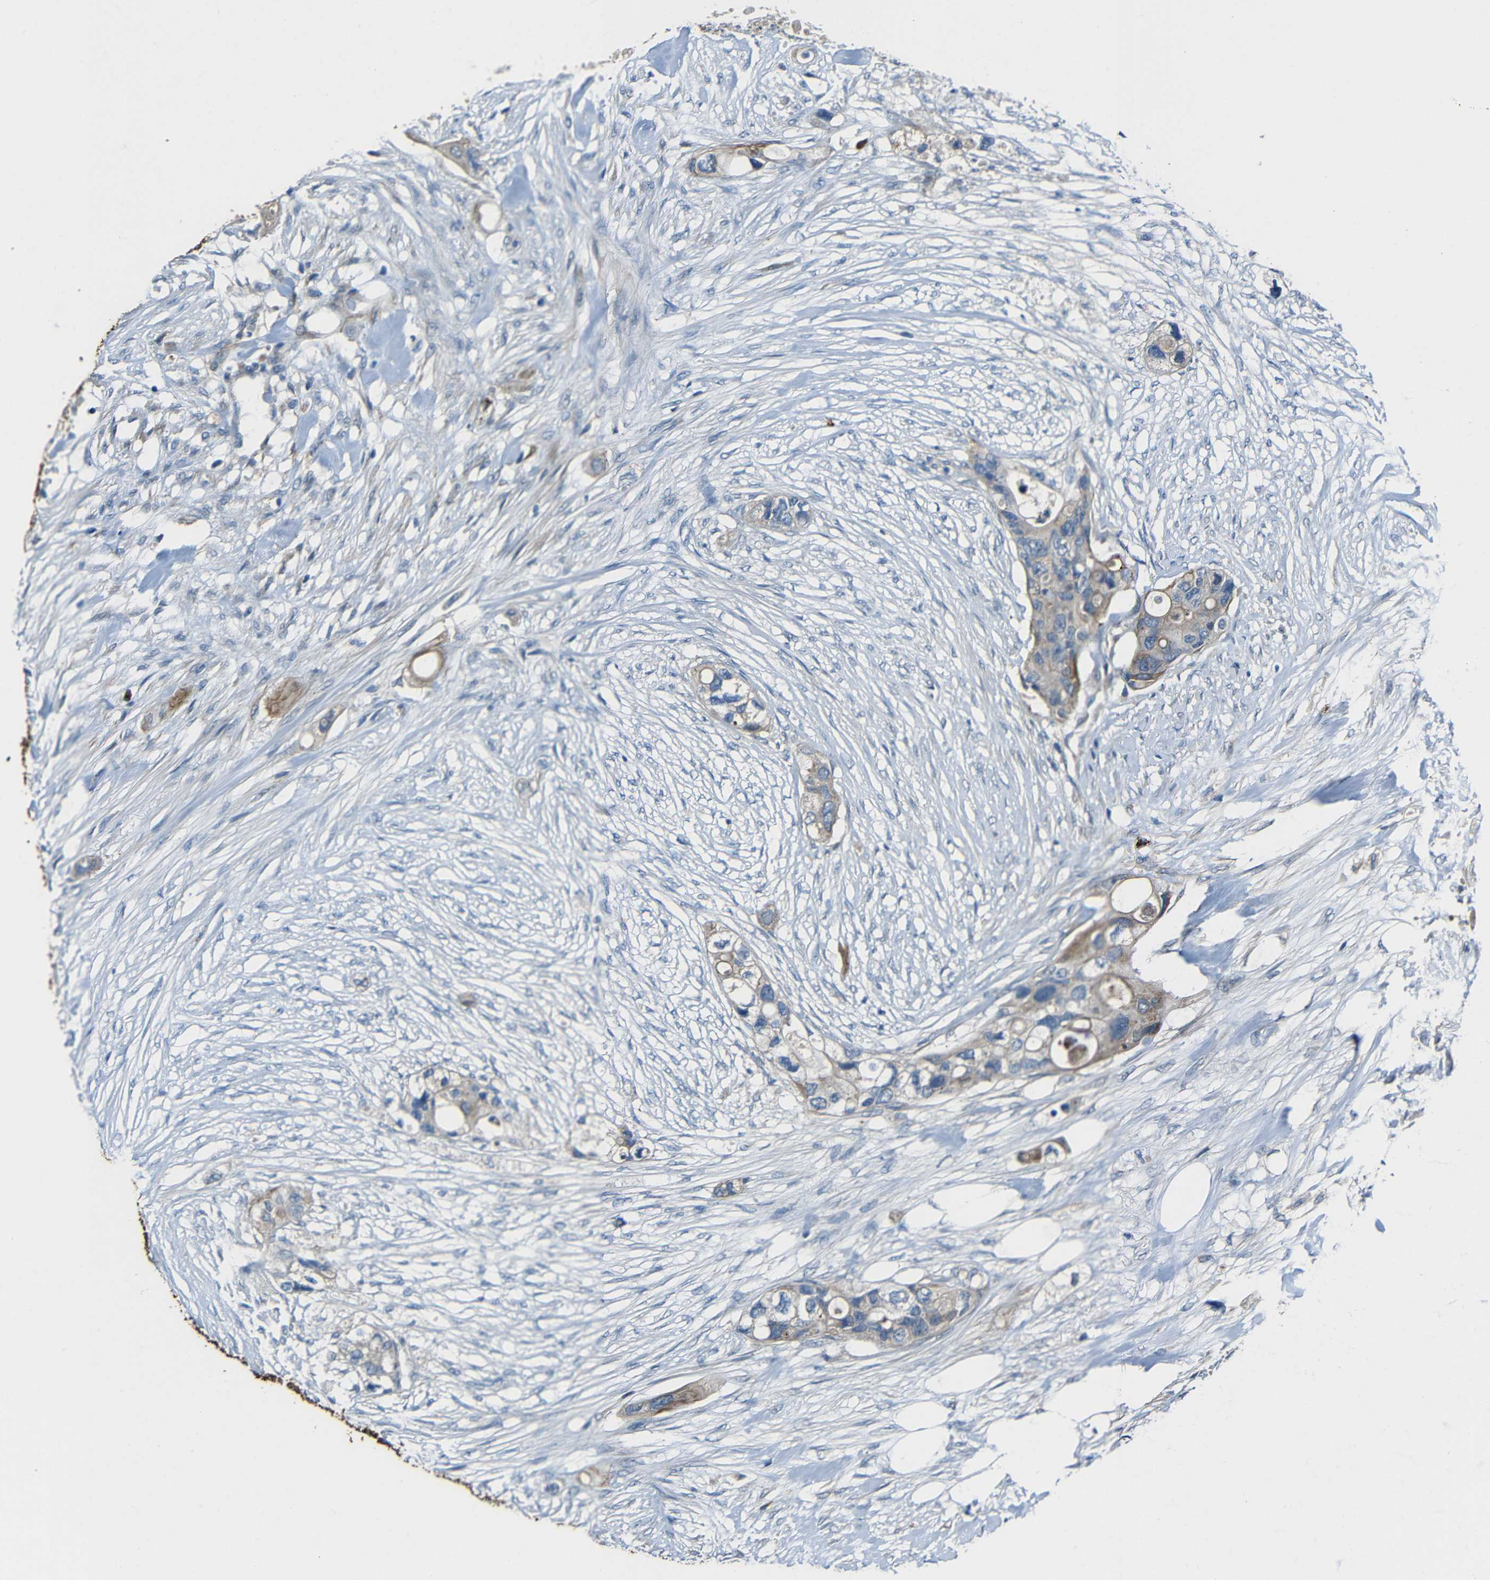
{"staining": {"intensity": "weak", "quantity": ">75%", "location": "cytoplasmic/membranous"}, "tissue": "colorectal cancer", "cell_type": "Tumor cells", "image_type": "cancer", "snomed": [{"axis": "morphology", "description": "Adenocarcinoma, NOS"}, {"axis": "topography", "description": "Colon"}], "caption": "Adenocarcinoma (colorectal) tissue shows weak cytoplasmic/membranous staining in approximately >75% of tumor cells, visualized by immunohistochemistry. The protein of interest is stained brown, and the nuclei are stained in blue (DAB (3,3'-diaminobenzidine) IHC with brightfield microscopy, high magnification).", "gene": "DCLK1", "patient": {"sex": "female", "age": 57}}